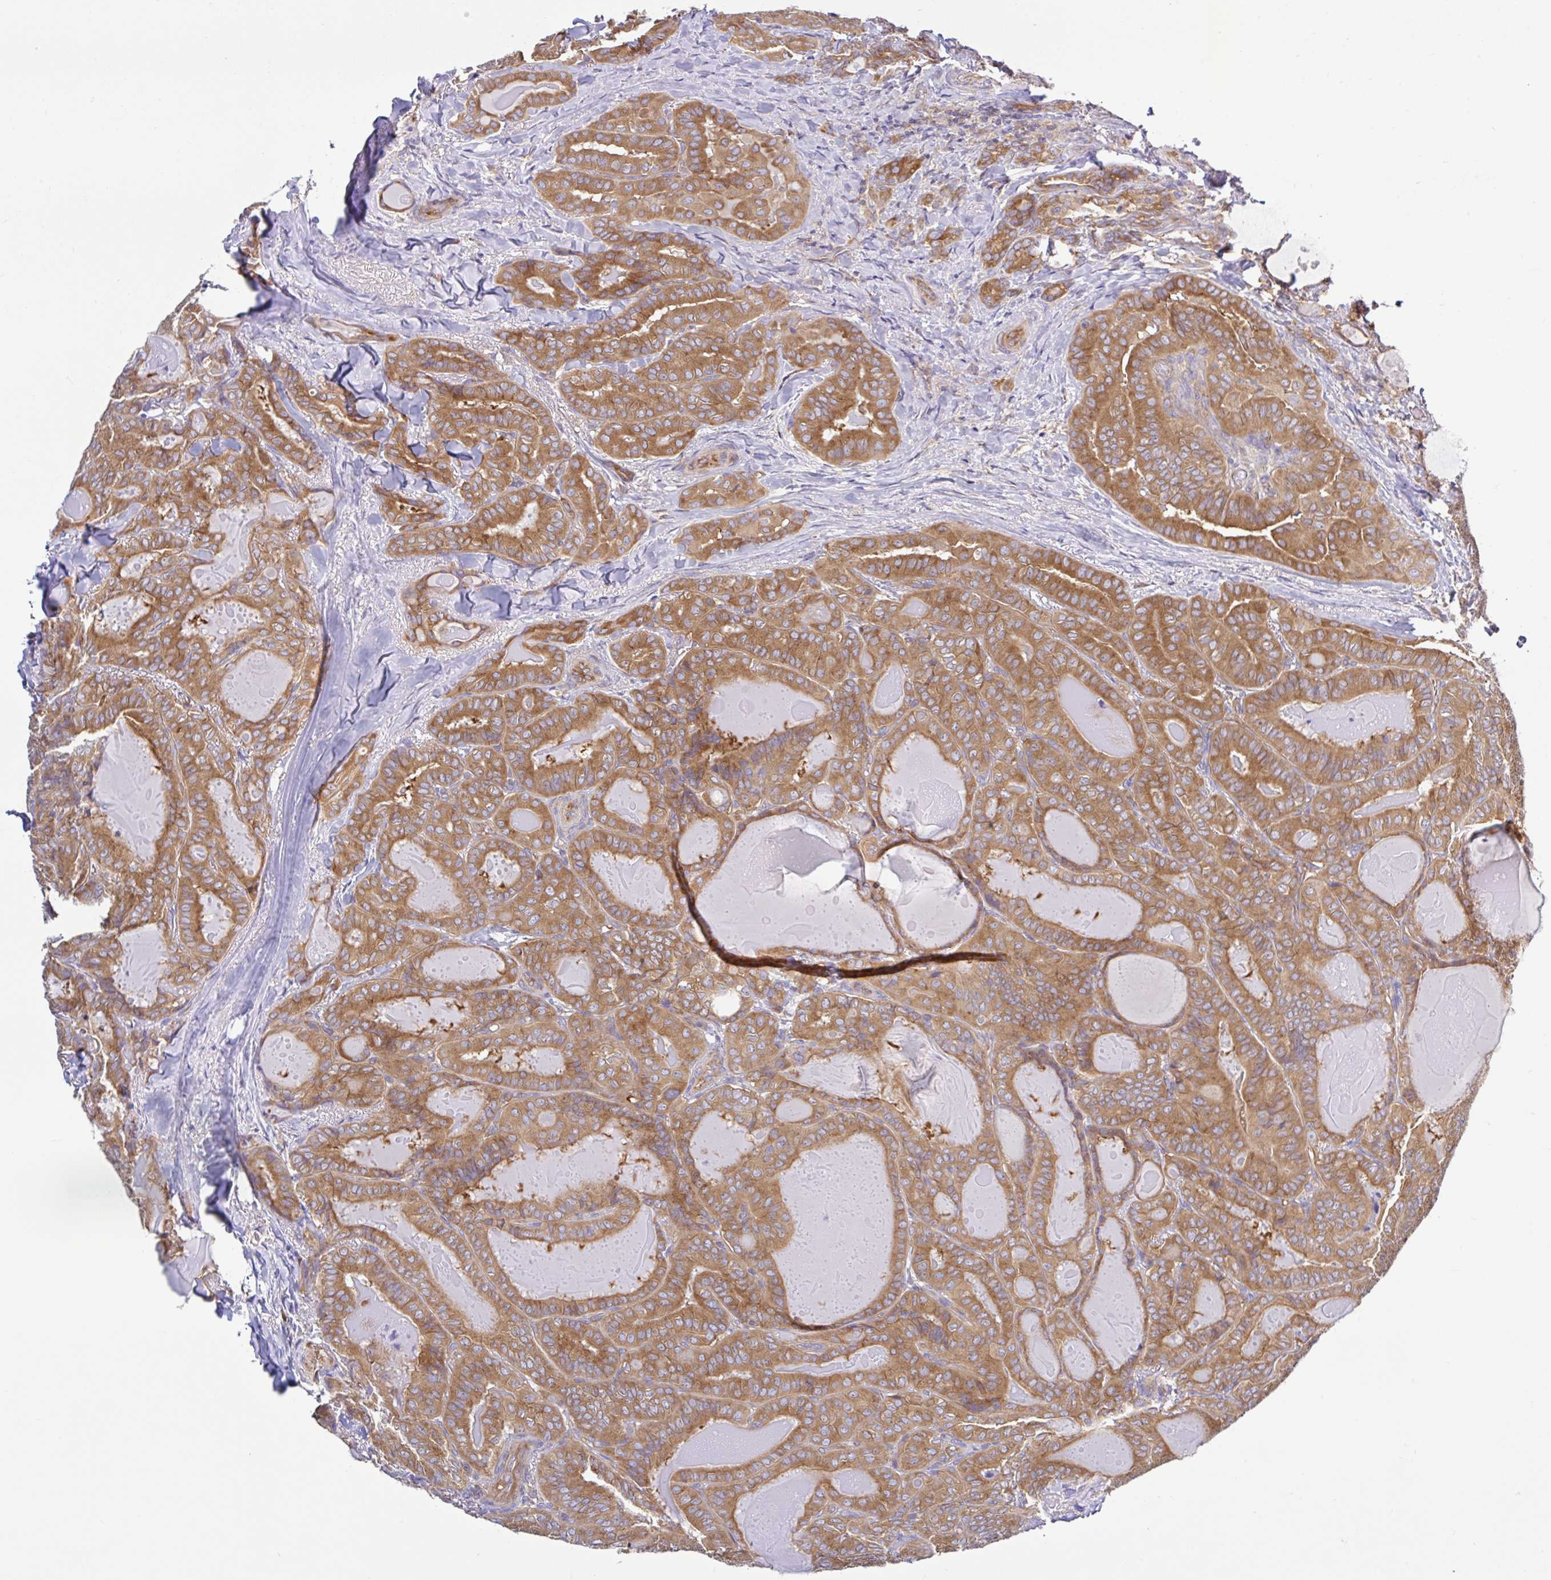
{"staining": {"intensity": "strong", "quantity": ">75%", "location": "cytoplasmic/membranous"}, "tissue": "thyroid cancer", "cell_type": "Tumor cells", "image_type": "cancer", "snomed": [{"axis": "morphology", "description": "Papillary adenocarcinoma, NOS"}, {"axis": "topography", "description": "Thyroid gland"}], "caption": "Thyroid cancer (papillary adenocarcinoma) stained with a protein marker reveals strong staining in tumor cells.", "gene": "LARS1", "patient": {"sex": "female", "age": 68}}